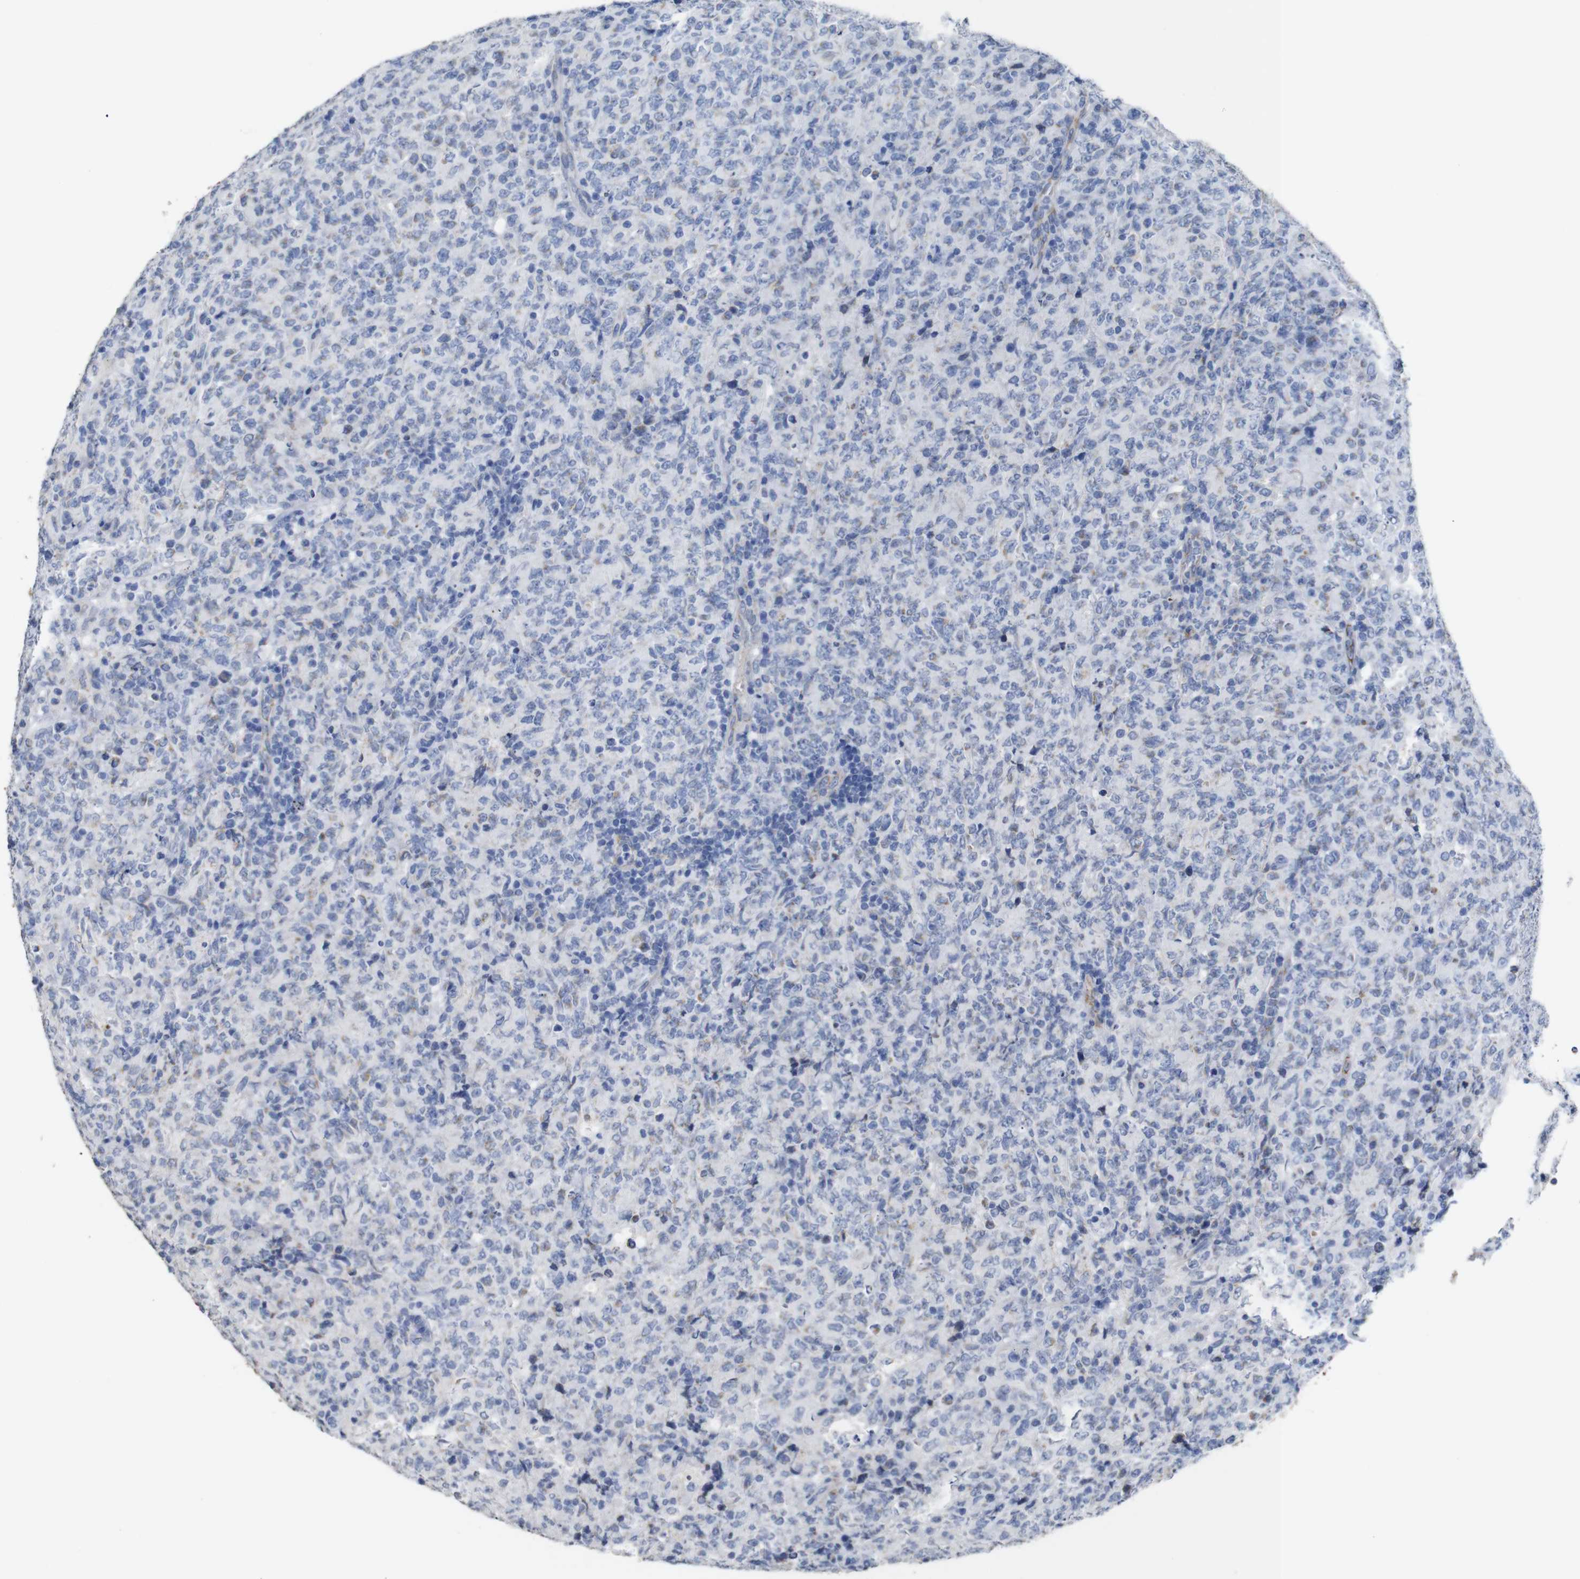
{"staining": {"intensity": "negative", "quantity": "none", "location": "none"}, "tissue": "lymphoma", "cell_type": "Tumor cells", "image_type": "cancer", "snomed": [{"axis": "morphology", "description": "Malignant lymphoma, non-Hodgkin's type, High grade"}, {"axis": "topography", "description": "Tonsil"}], "caption": "There is no significant expression in tumor cells of lymphoma.", "gene": "MAOA", "patient": {"sex": "female", "age": 36}}